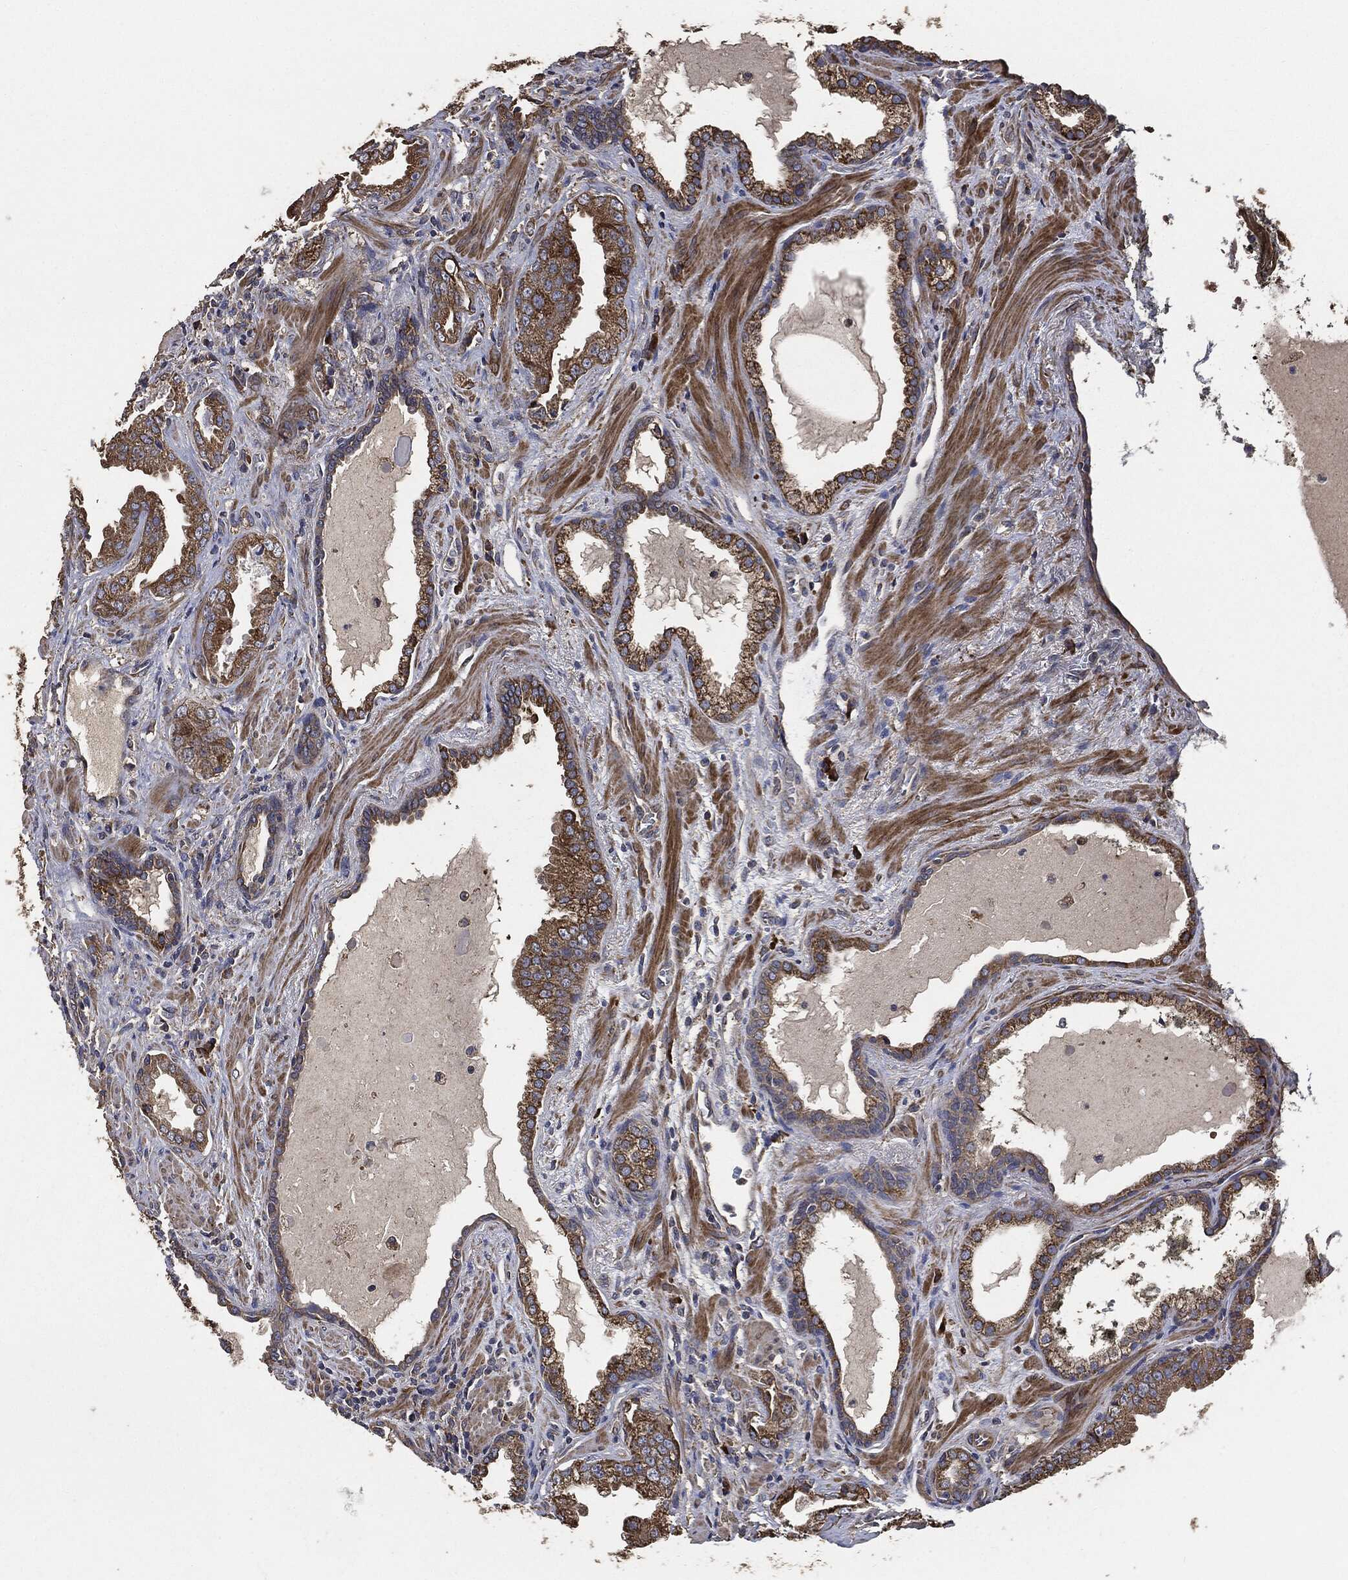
{"staining": {"intensity": "strong", "quantity": "25%-75%", "location": "cytoplasmic/membranous"}, "tissue": "prostate cancer", "cell_type": "Tumor cells", "image_type": "cancer", "snomed": [{"axis": "morphology", "description": "Adenocarcinoma, Low grade"}, {"axis": "topography", "description": "Prostate"}], "caption": "Tumor cells reveal high levels of strong cytoplasmic/membranous positivity in about 25%-75% of cells in human prostate cancer.", "gene": "STK3", "patient": {"sex": "male", "age": 62}}